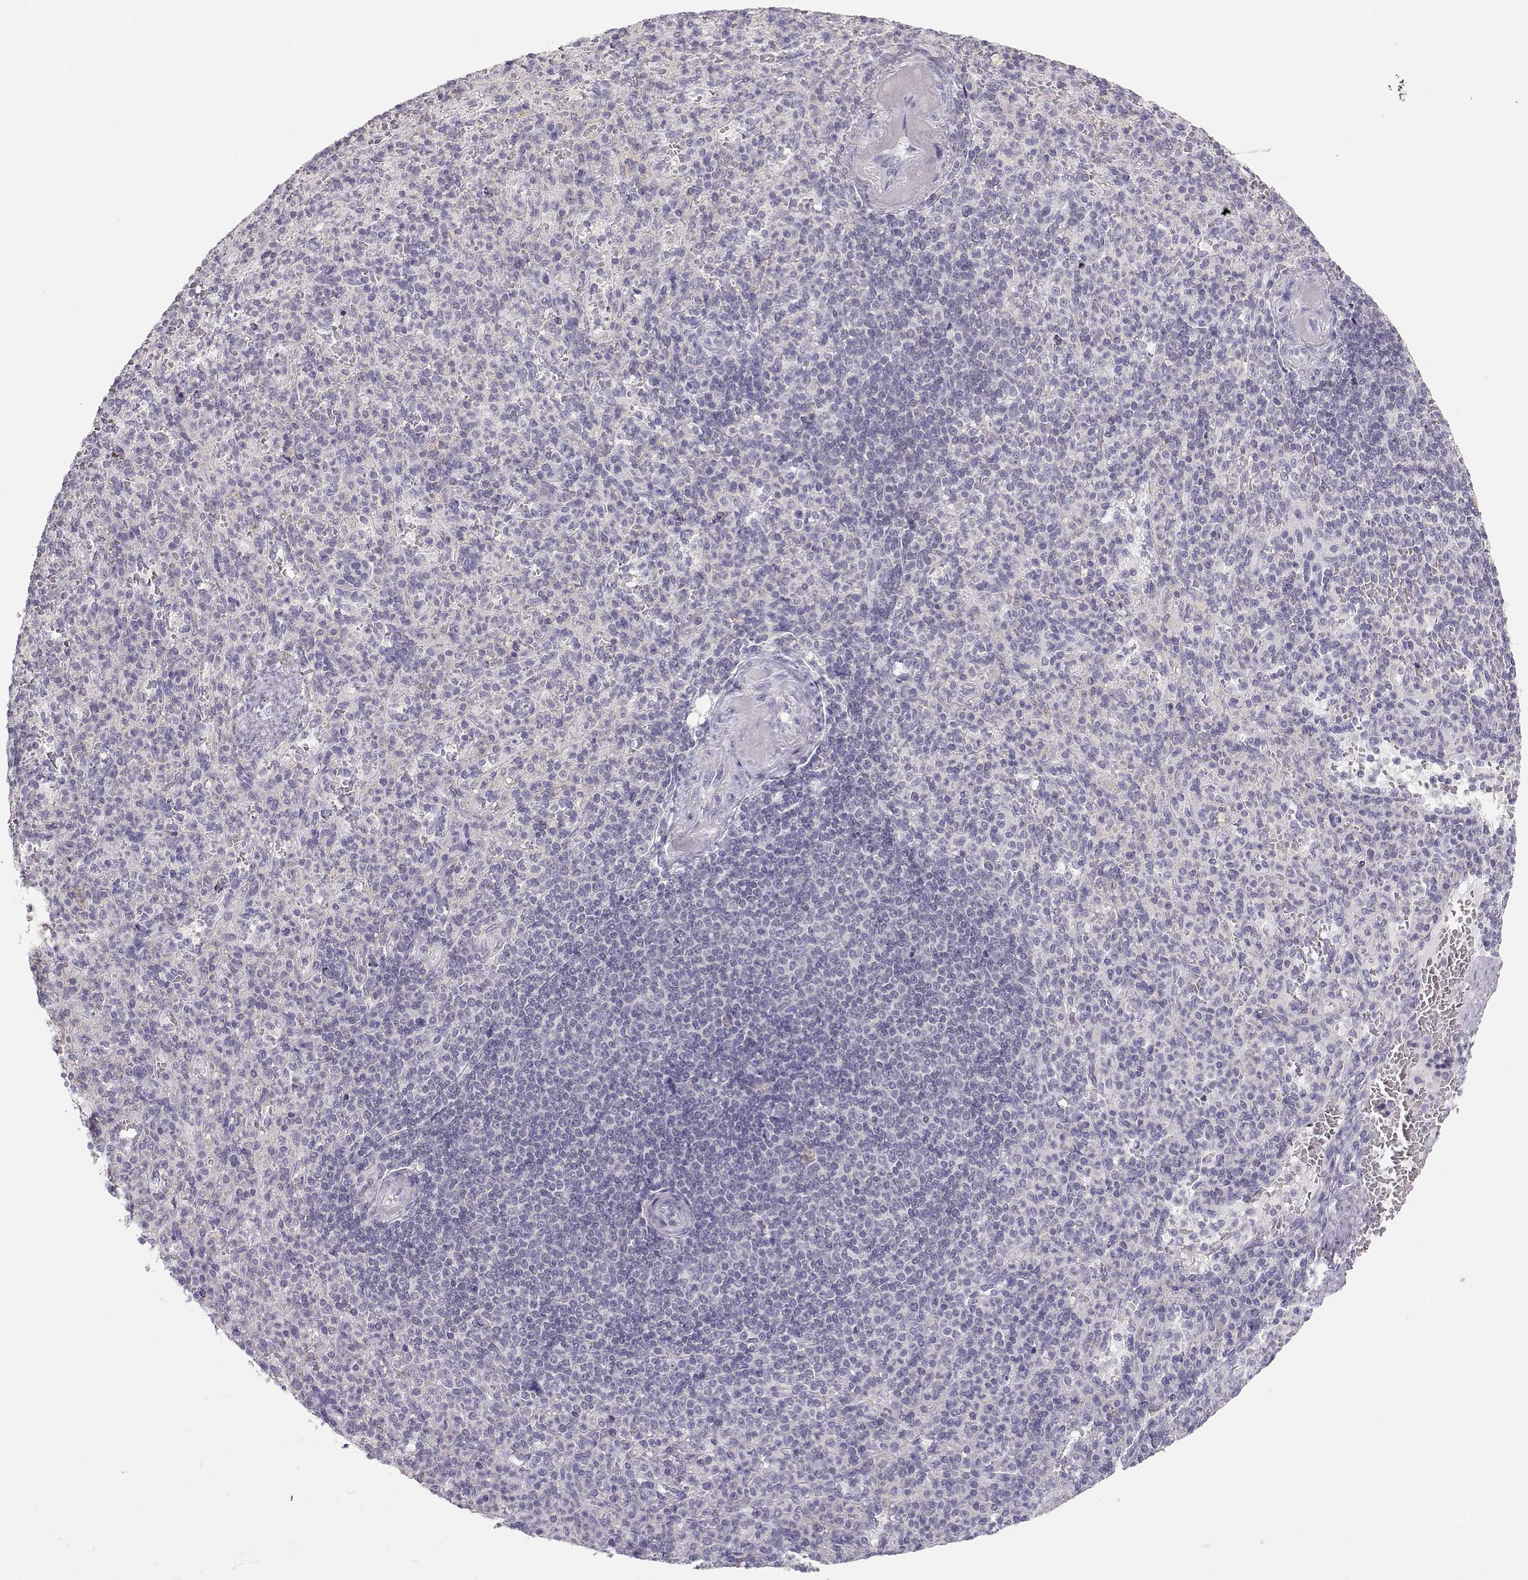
{"staining": {"intensity": "negative", "quantity": "none", "location": "none"}, "tissue": "spleen", "cell_type": "Cells in red pulp", "image_type": "normal", "snomed": [{"axis": "morphology", "description": "Normal tissue, NOS"}, {"axis": "topography", "description": "Spleen"}], "caption": "Spleen stained for a protein using IHC displays no expression cells in red pulp.", "gene": "FAM166A", "patient": {"sex": "female", "age": 74}}